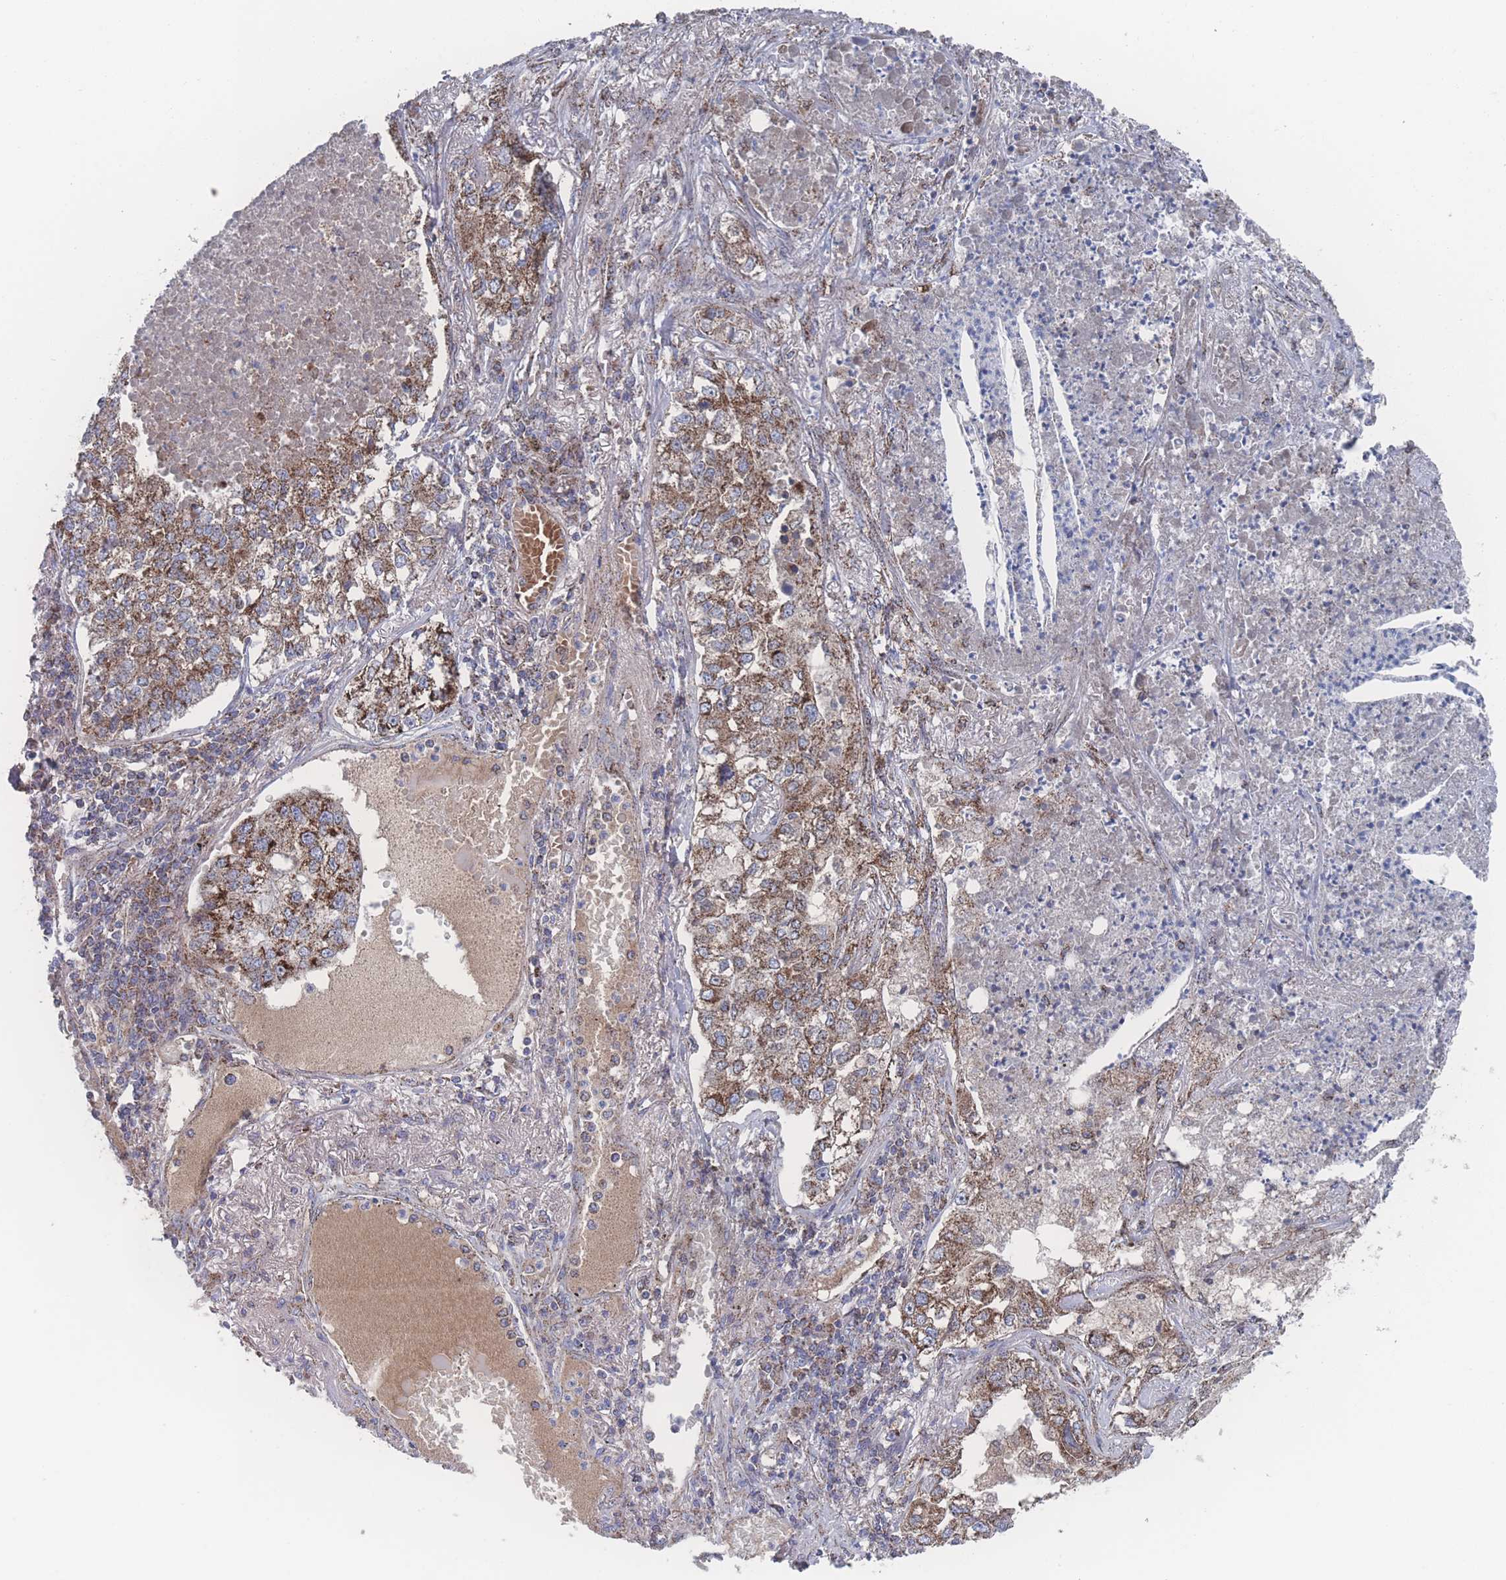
{"staining": {"intensity": "strong", "quantity": ">75%", "location": "cytoplasmic/membranous"}, "tissue": "lung cancer", "cell_type": "Tumor cells", "image_type": "cancer", "snomed": [{"axis": "morphology", "description": "Adenocarcinoma, NOS"}, {"axis": "topography", "description": "Lung"}], "caption": "Adenocarcinoma (lung) stained for a protein (brown) exhibits strong cytoplasmic/membranous positive staining in about >75% of tumor cells.", "gene": "PEX14", "patient": {"sex": "male", "age": 49}}